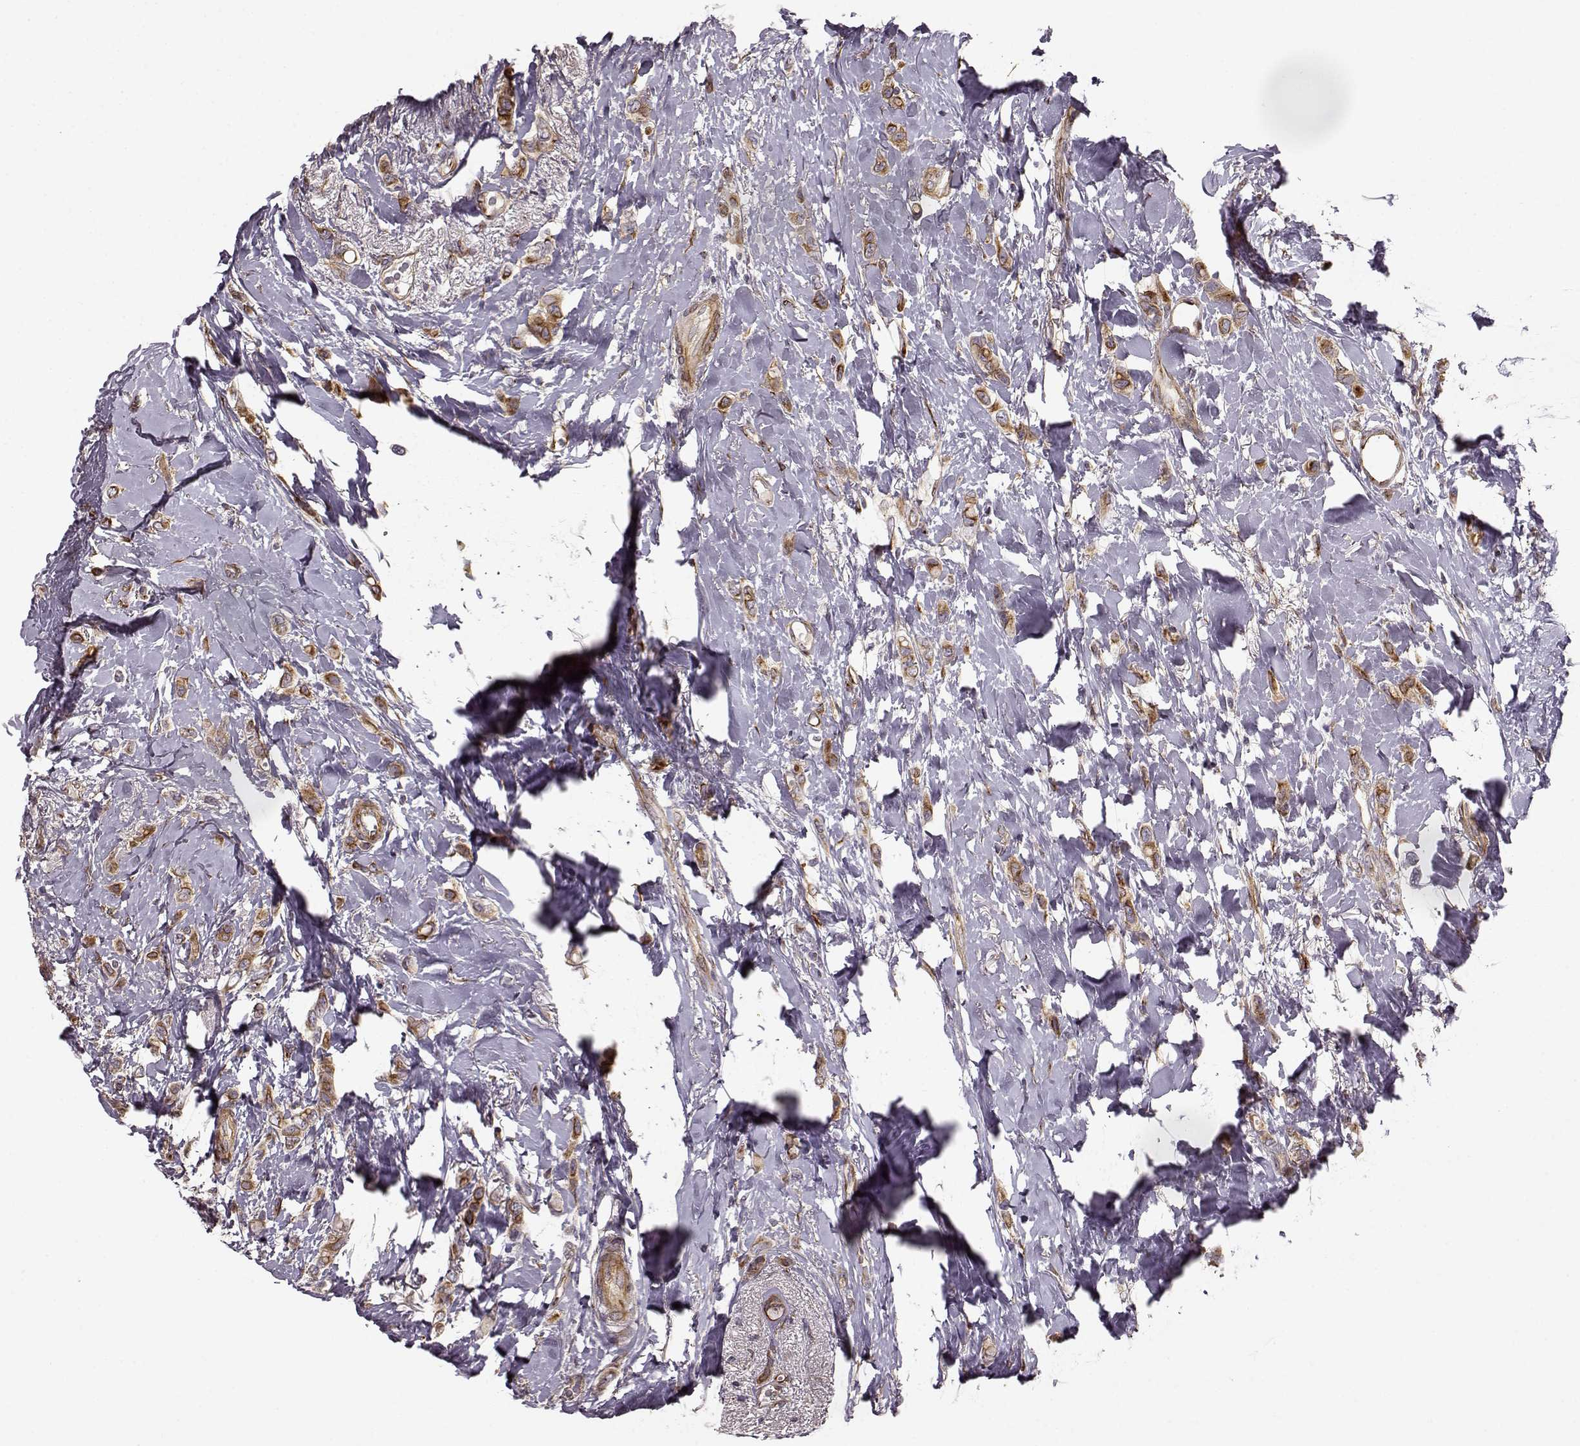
{"staining": {"intensity": "weak", "quantity": ">75%", "location": "cytoplasmic/membranous"}, "tissue": "breast cancer", "cell_type": "Tumor cells", "image_type": "cancer", "snomed": [{"axis": "morphology", "description": "Lobular carcinoma"}, {"axis": "topography", "description": "Breast"}], "caption": "Weak cytoplasmic/membranous staining for a protein is identified in about >75% of tumor cells of breast cancer using immunohistochemistry.", "gene": "MTR", "patient": {"sex": "female", "age": 66}}